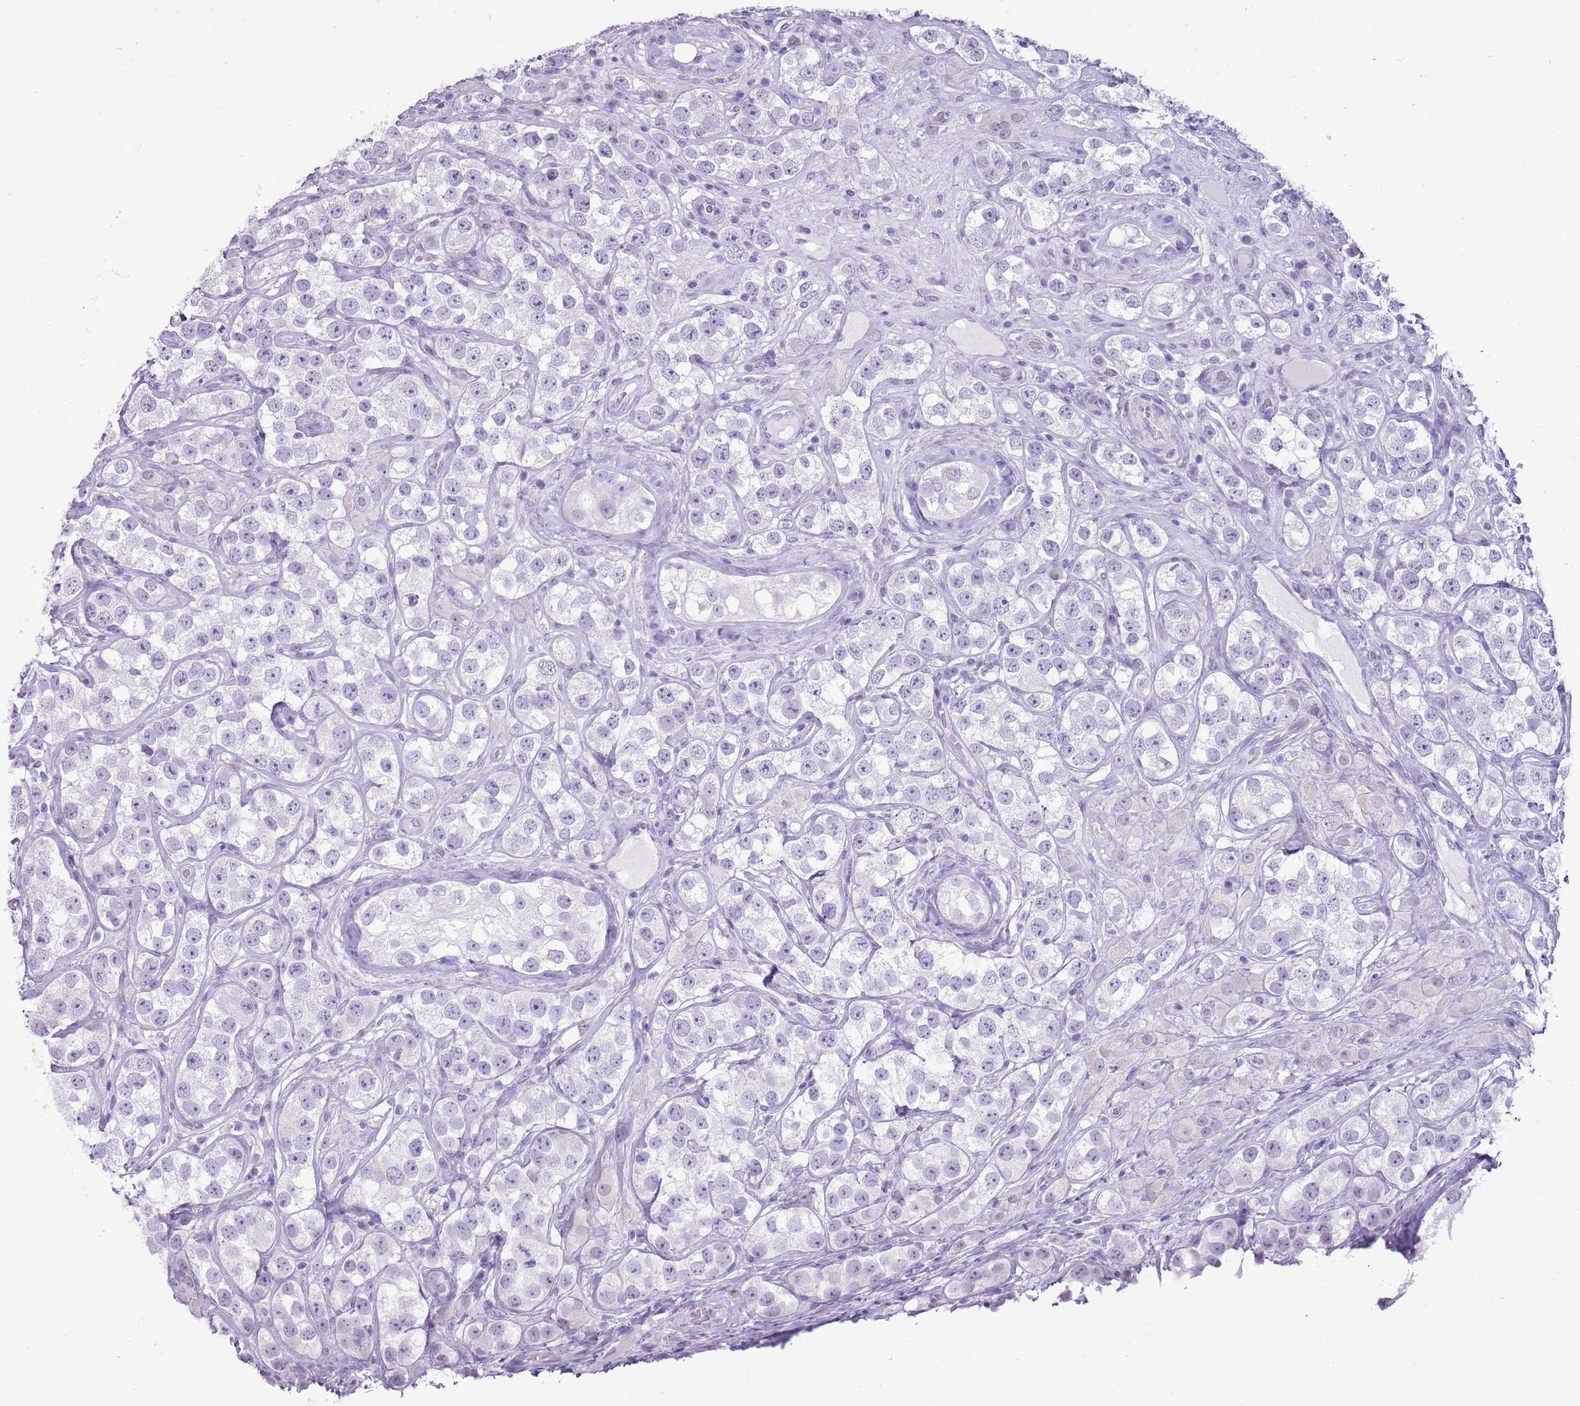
{"staining": {"intensity": "negative", "quantity": "none", "location": "none"}, "tissue": "testis cancer", "cell_type": "Tumor cells", "image_type": "cancer", "snomed": [{"axis": "morphology", "description": "Seminoma, NOS"}, {"axis": "topography", "description": "Testis"}], "caption": "Tumor cells are negative for protein expression in human testis seminoma. The staining was performed using DAB (3,3'-diaminobenzidine) to visualize the protein expression in brown, while the nuclei were stained in blue with hematoxylin (Magnification: 20x).", "gene": "RPL3L", "patient": {"sex": "male", "age": 28}}